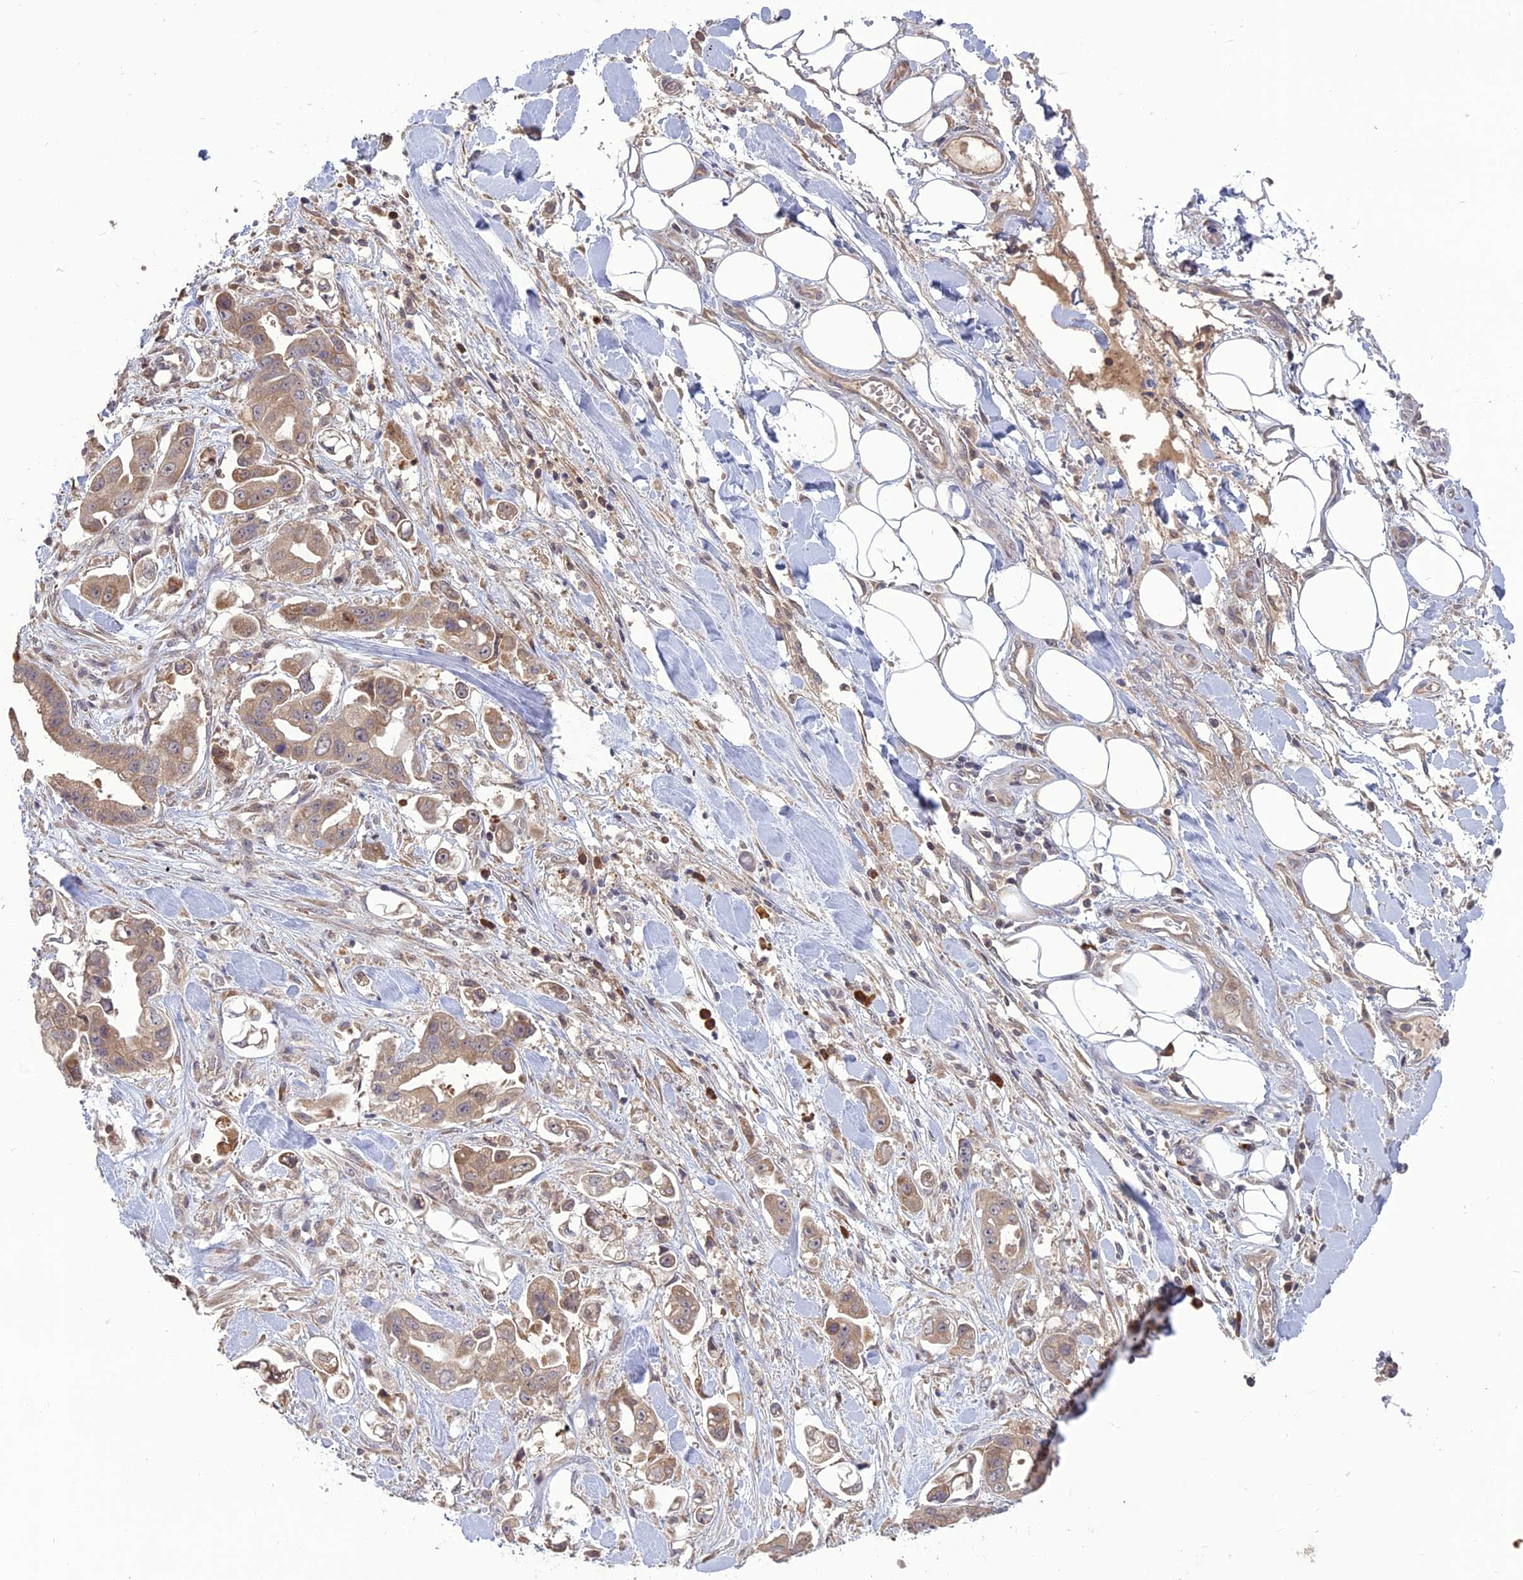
{"staining": {"intensity": "weak", "quantity": ">75%", "location": "cytoplasmic/membranous"}, "tissue": "stomach cancer", "cell_type": "Tumor cells", "image_type": "cancer", "snomed": [{"axis": "morphology", "description": "Adenocarcinoma, NOS"}, {"axis": "topography", "description": "Stomach"}], "caption": "An immunohistochemistry (IHC) photomicrograph of tumor tissue is shown. Protein staining in brown highlights weak cytoplasmic/membranous positivity in stomach cancer (adenocarcinoma) within tumor cells.", "gene": "TMEM208", "patient": {"sex": "male", "age": 62}}